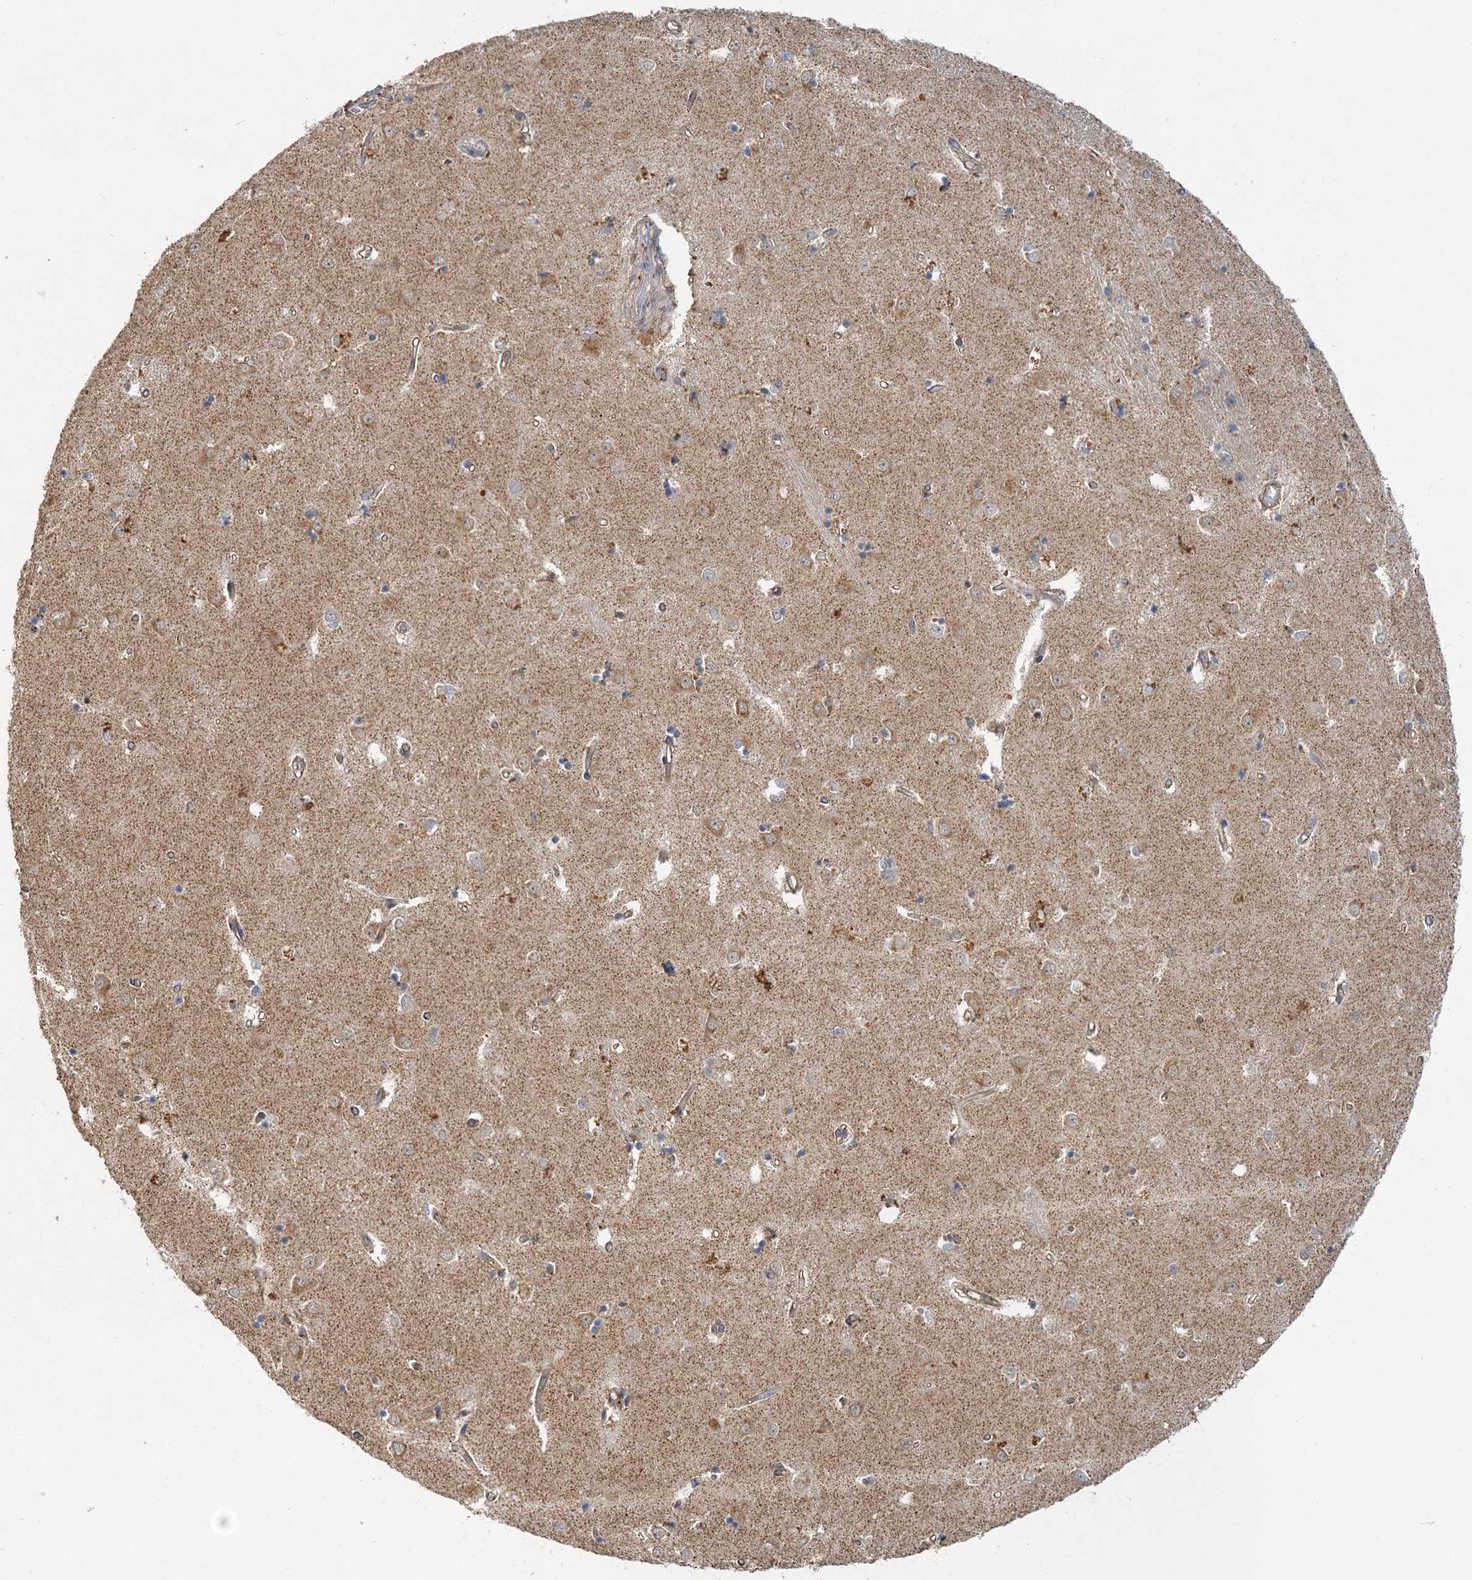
{"staining": {"intensity": "weak", "quantity": "<25%", "location": "cytoplasmic/membranous"}, "tissue": "caudate", "cell_type": "Glial cells", "image_type": "normal", "snomed": [{"axis": "morphology", "description": "Normal tissue, NOS"}, {"axis": "topography", "description": "Lateral ventricle wall"}], "caption": "Immunohistochemistry (IHC) of benign human caudate shows no staining in glial cells. Nuclei are stained in blue.", "gene": "MAT2B", "patient": {"sex": "male", "age": 45}}